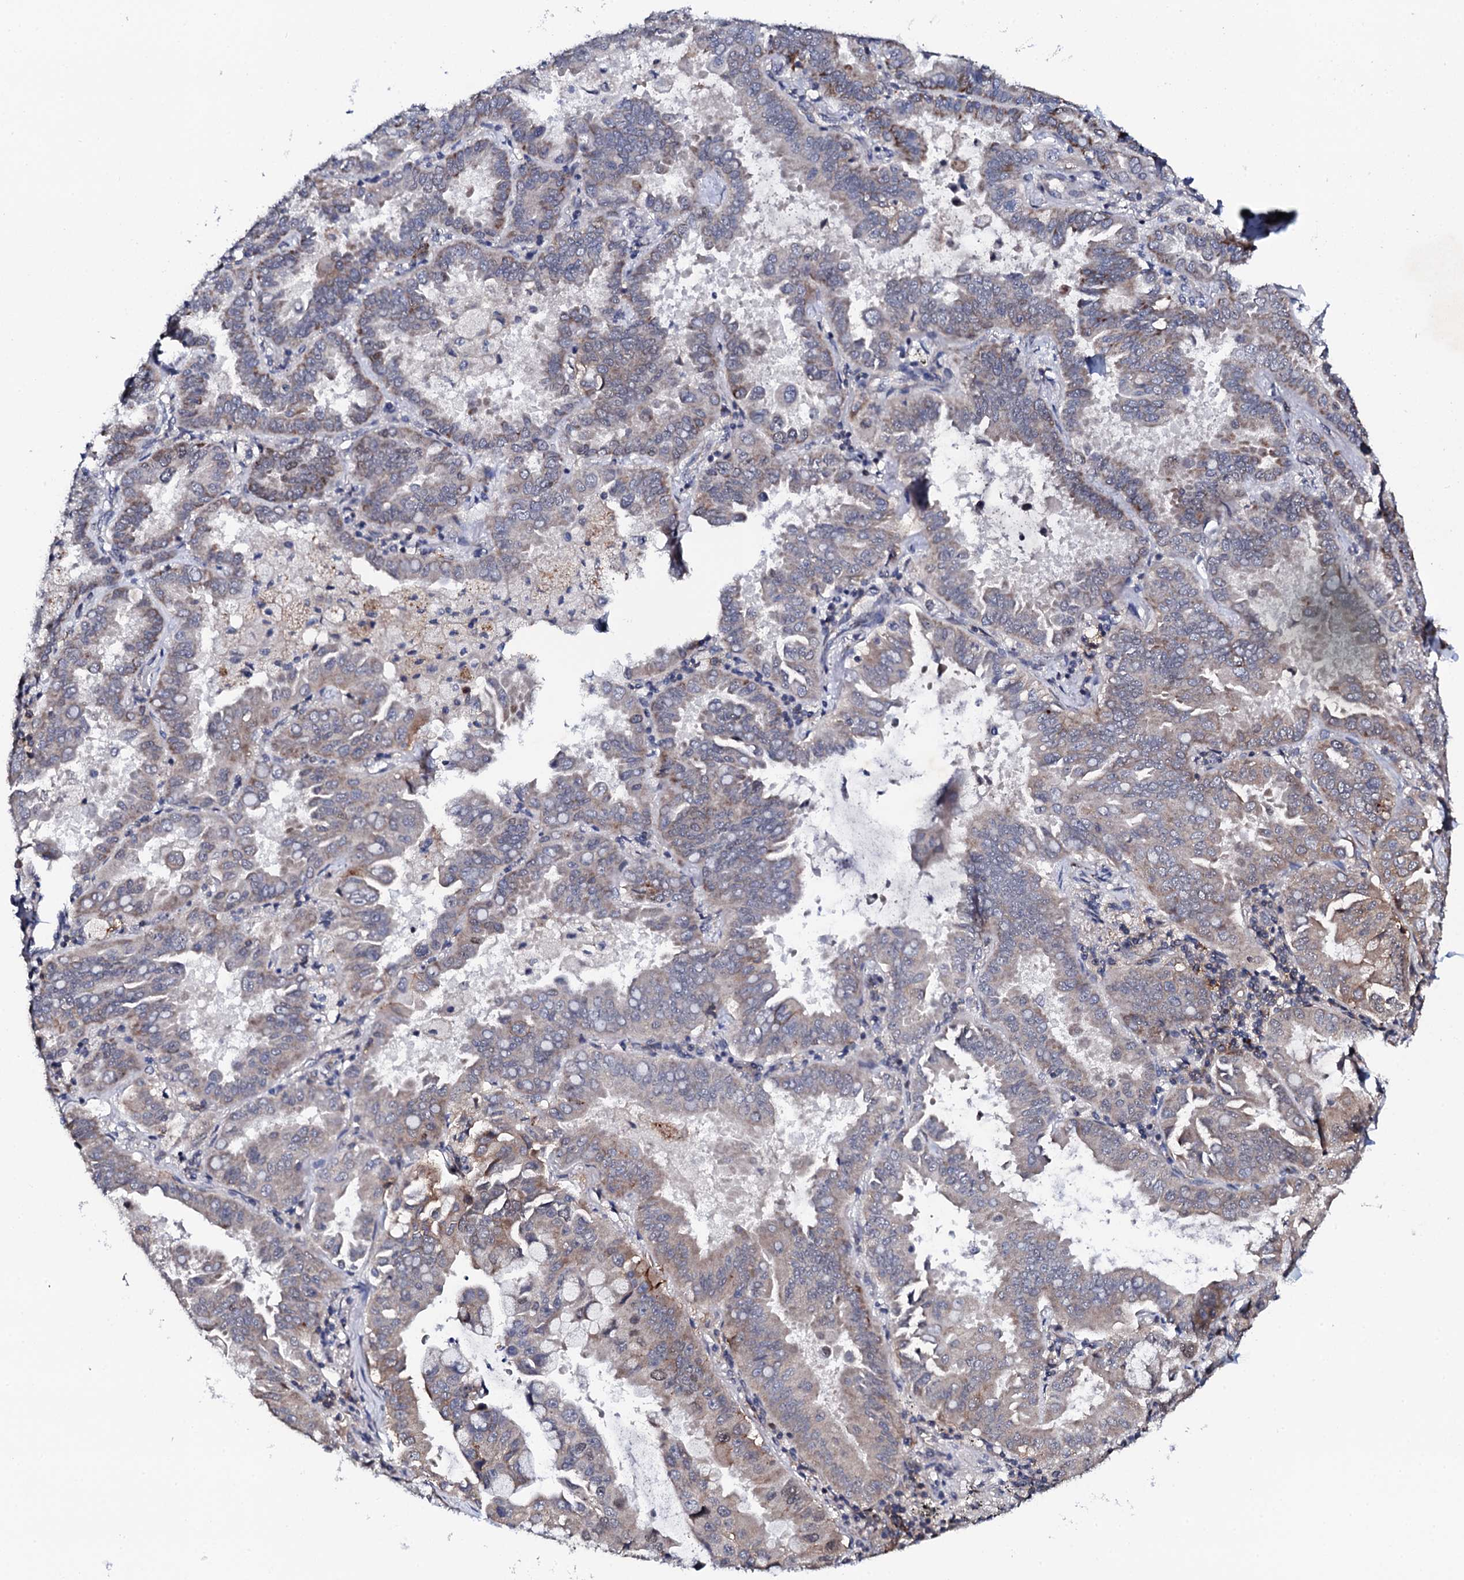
{"staining": {"intensity": "moderate", "quantity": "<25%", "location": "cytoplasmic/membranous"}, "tissue": "lung cancer", "cell_type": "Tumor cells", "image_type": "cancer", "snomed": [{"axis": "morphology", "description": "Adenocarcinoma, NOS"}, {"axis": "topography", "description": "Lung"}], "caption": "Protein staining demonstrates moderate cytoplasmic/membranous staining in approximately <25% of tumor cells in lung adenocarcinoma.", "gene": "FAM111A", "patient": {"sex": "male", "age": 64}}